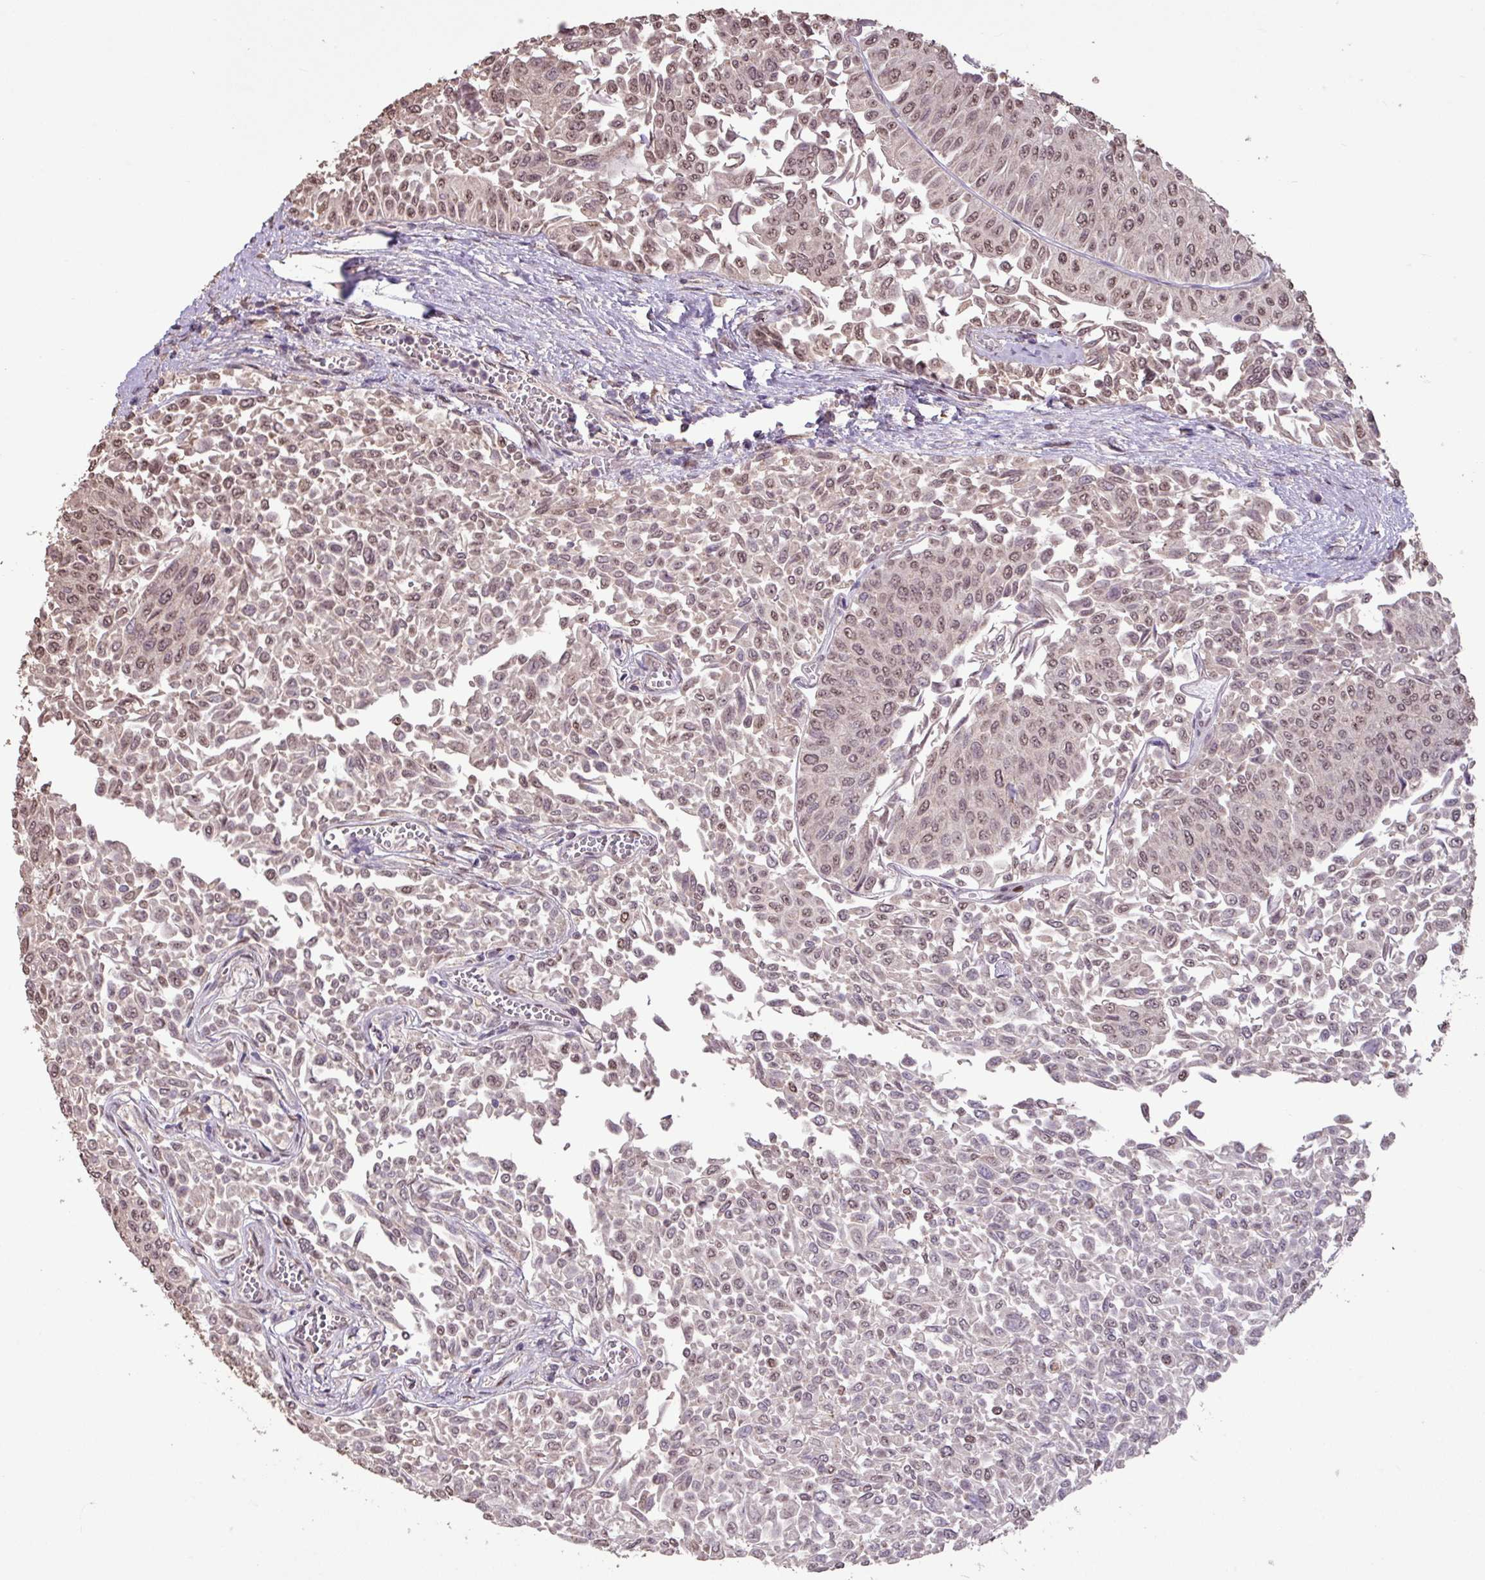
{"staining": {"intensity": "moderate", "quantity": "25%-75%", "location": "nuclear"}, "tissue": "urothelial cancer", "cell_type": "Tumor cells", "image_type": "cancer", "snomed": [{"axis": "morphology", "description": "Urothelial carcinoma, NOS"}, {"axis": "topography", "description": "Urinary bladder"}], "caption": "This is a photomicrograph of IHC staining of urothelial cancer, which shows moderate positivity in the nuclear of tumor cells.", "gene": "ZNF709", "patient": {"sex": "male", "age": 59}}